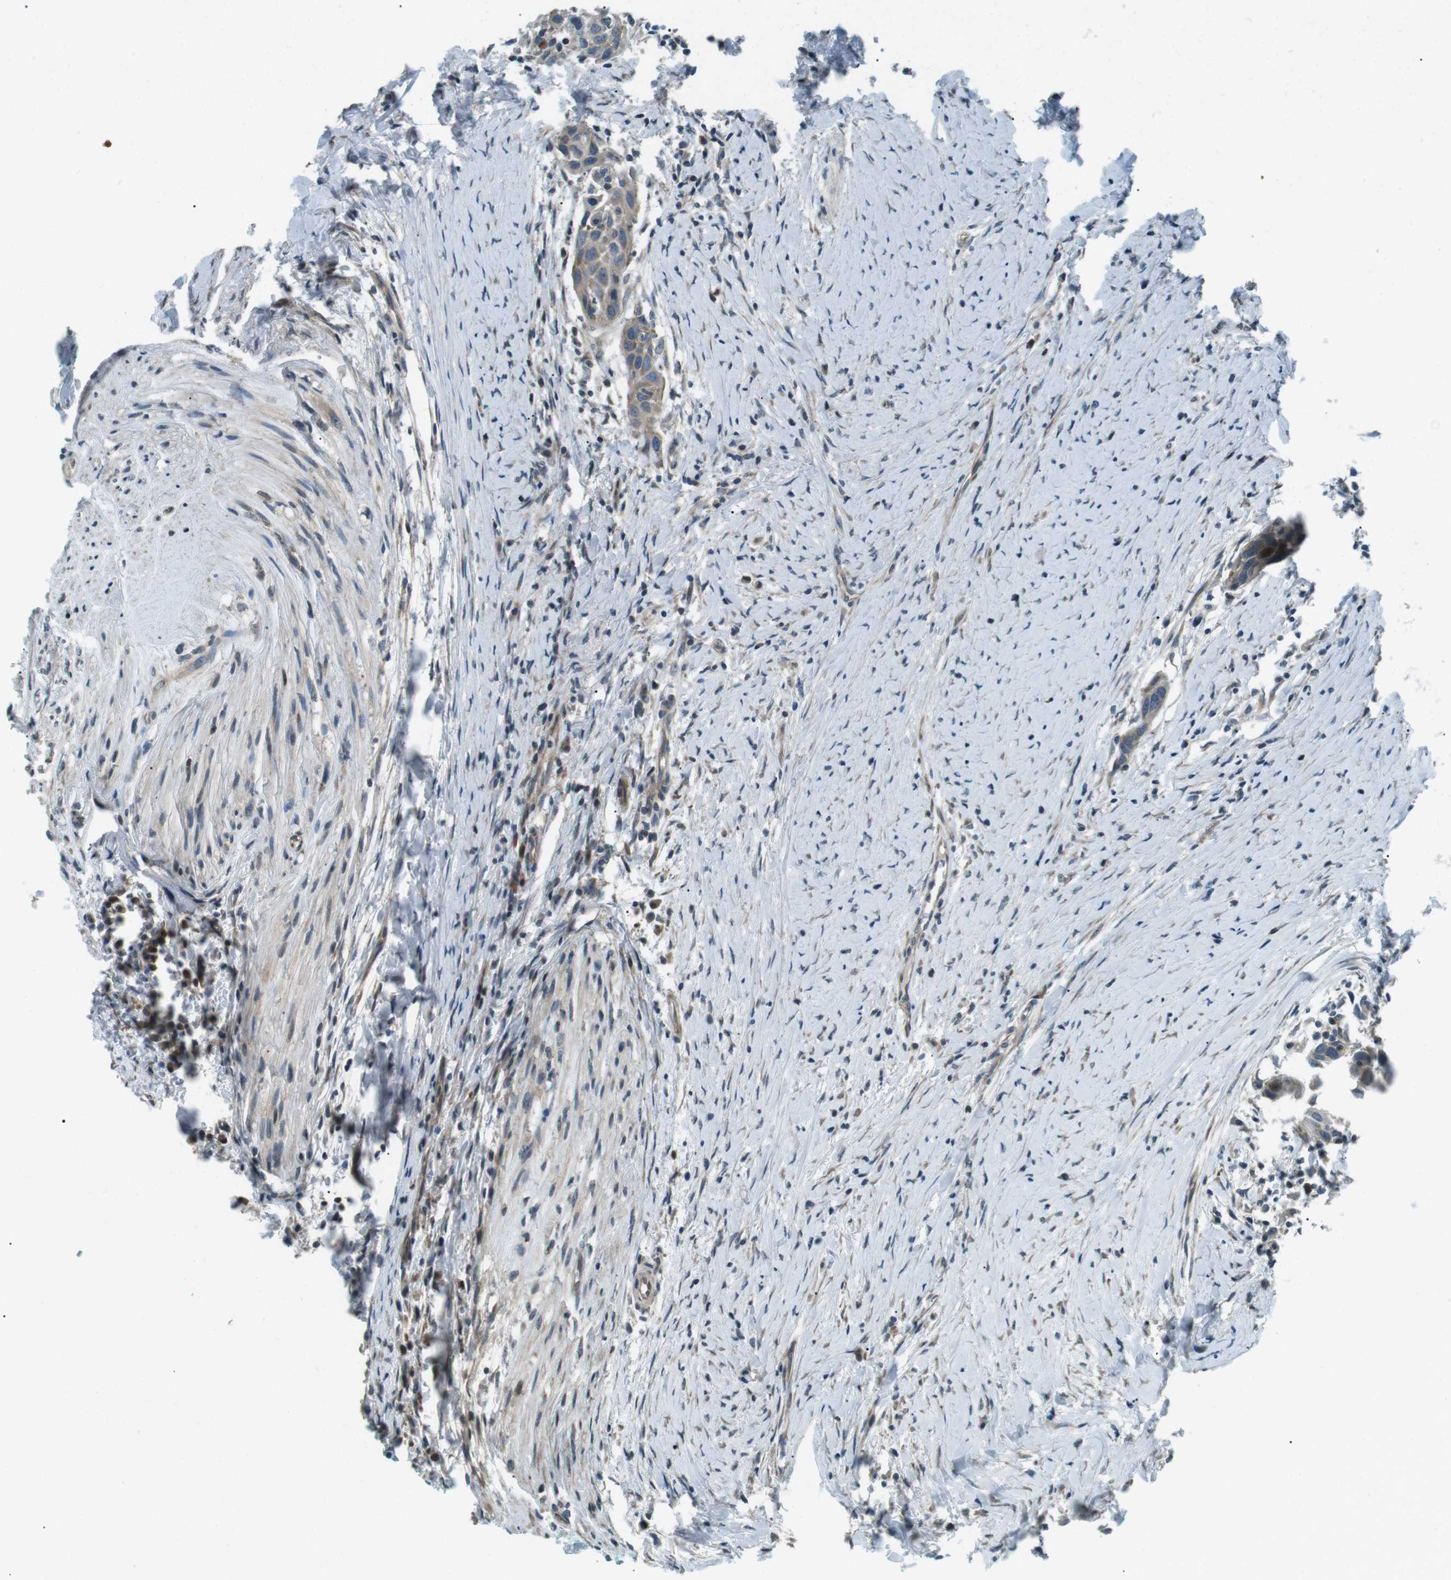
{"staining": {"intensity": "weak", "quantity": ">75%", "location": "cytoplasmic/membranous"}, "tissue": "head and neck cancer", "cell_type": "Tumor cells", "image_type": "cancer", "snomed": [{"axis": "morphology", "description": "Squamous cell carcinoma, NOS"}, {"axis": "topography", "description": "Oral tissue"}, {"axis": "topography", "description": "Head-Neck"}], "caption": "Squamous cell carcinoma (head and neck) tissue shows weak cytoplasmic/membranous positivity in about >75% of tumor cells, visualized by immunohistochemistry.", "gene": "TMEM74", "patient": {"sex": "female", "age": 50}}